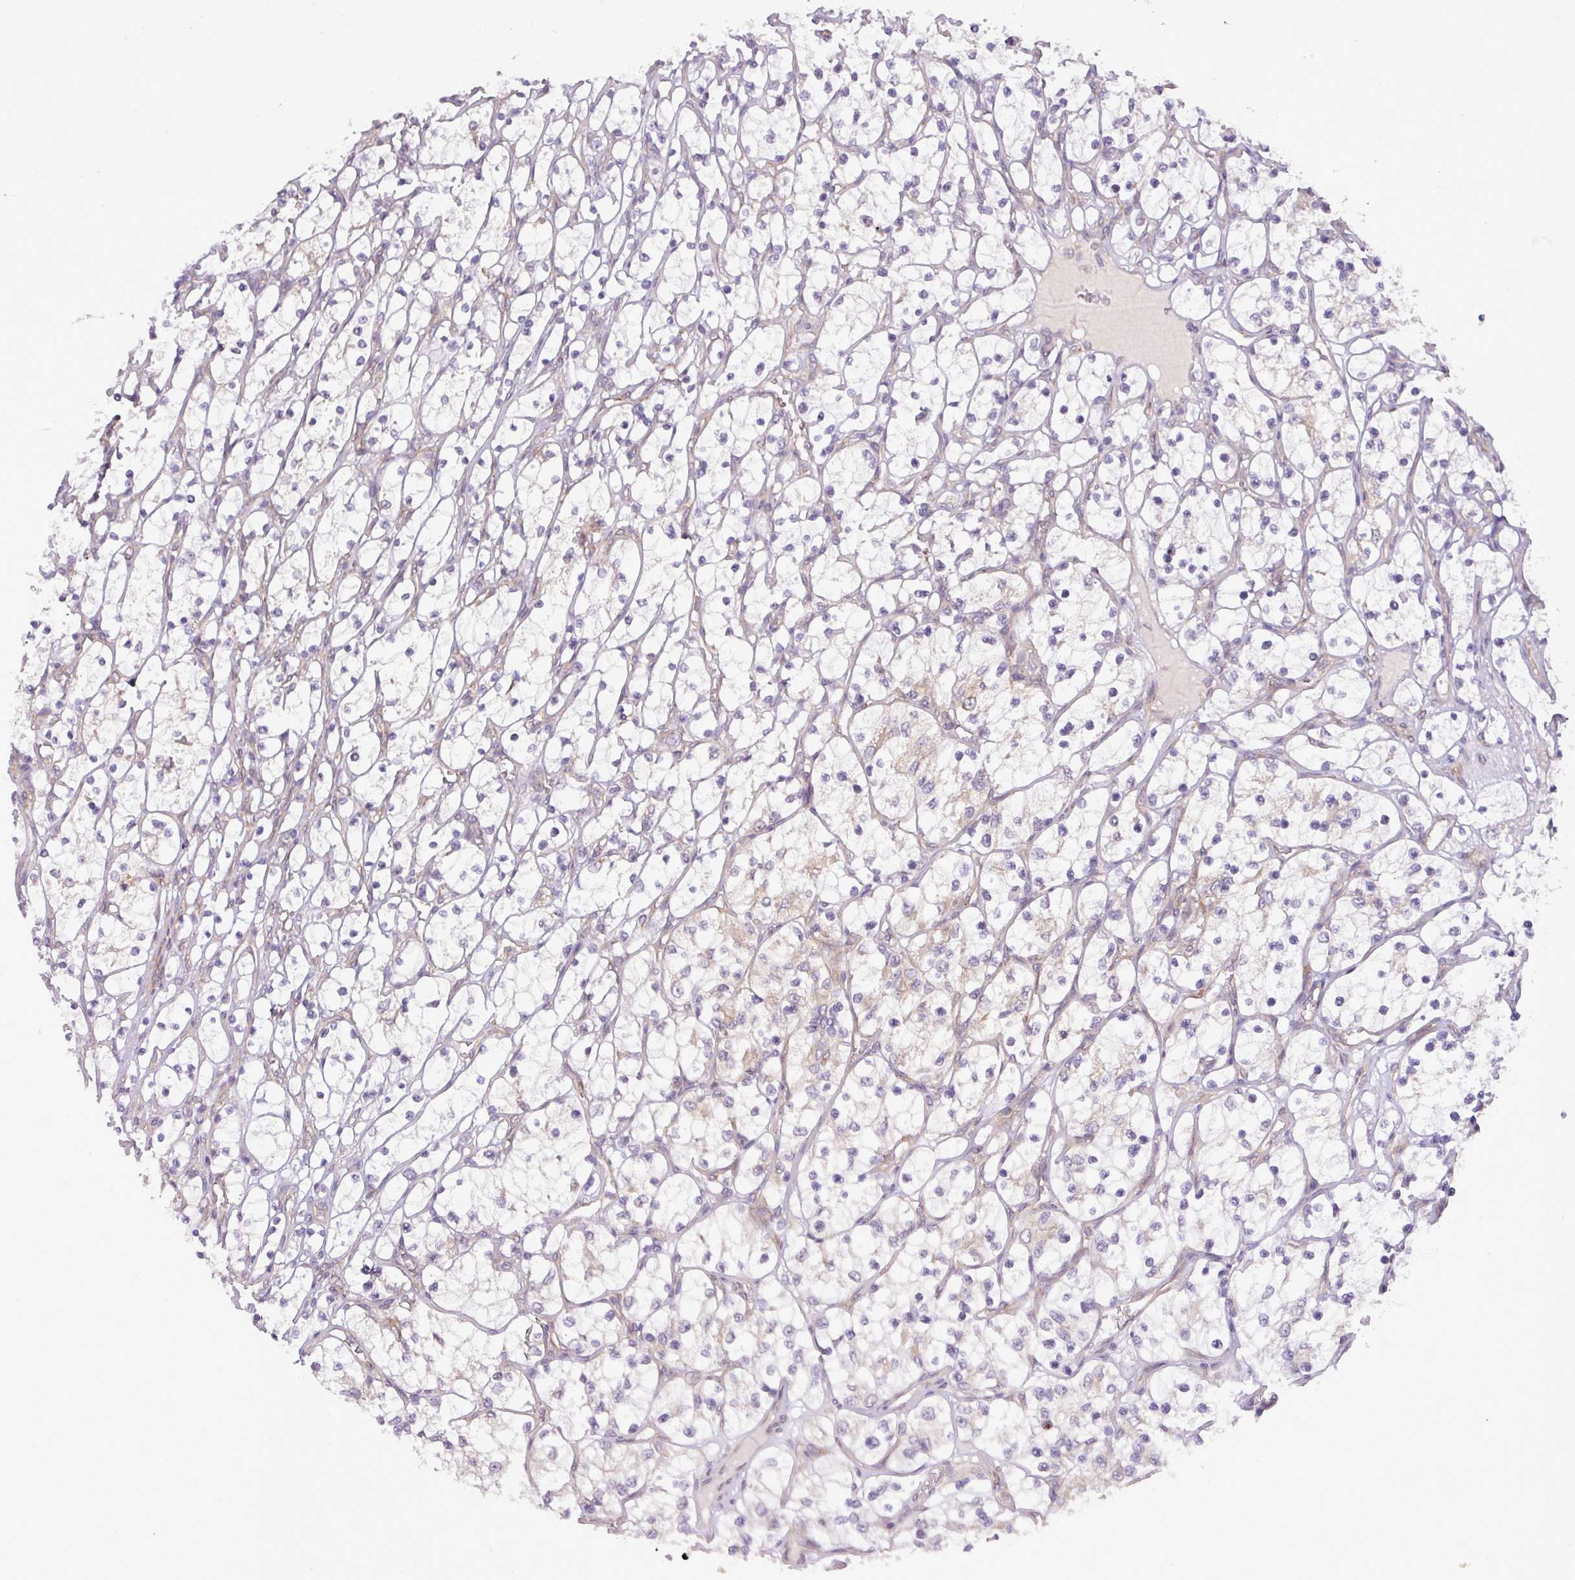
{"staining": {"intensity": "weak", "quantity": "<25%", "location": "cytoplasmic/membranous"}, "tissue": "renal cancer", "cell_type": "Tumor cells", "image_type": "cancer", "snomed": [{"axis": "morphology", "description": "Adenocarcinoma, NOS"}, {"axis": "topography", "description": "Kidney"}], "caption": "Histopathology image shows no protein positivity in tumor cells of renal adenocarcinoma tissue.", "gene": "FAM222B", "patient": {"sex": "female", "age": 69}}